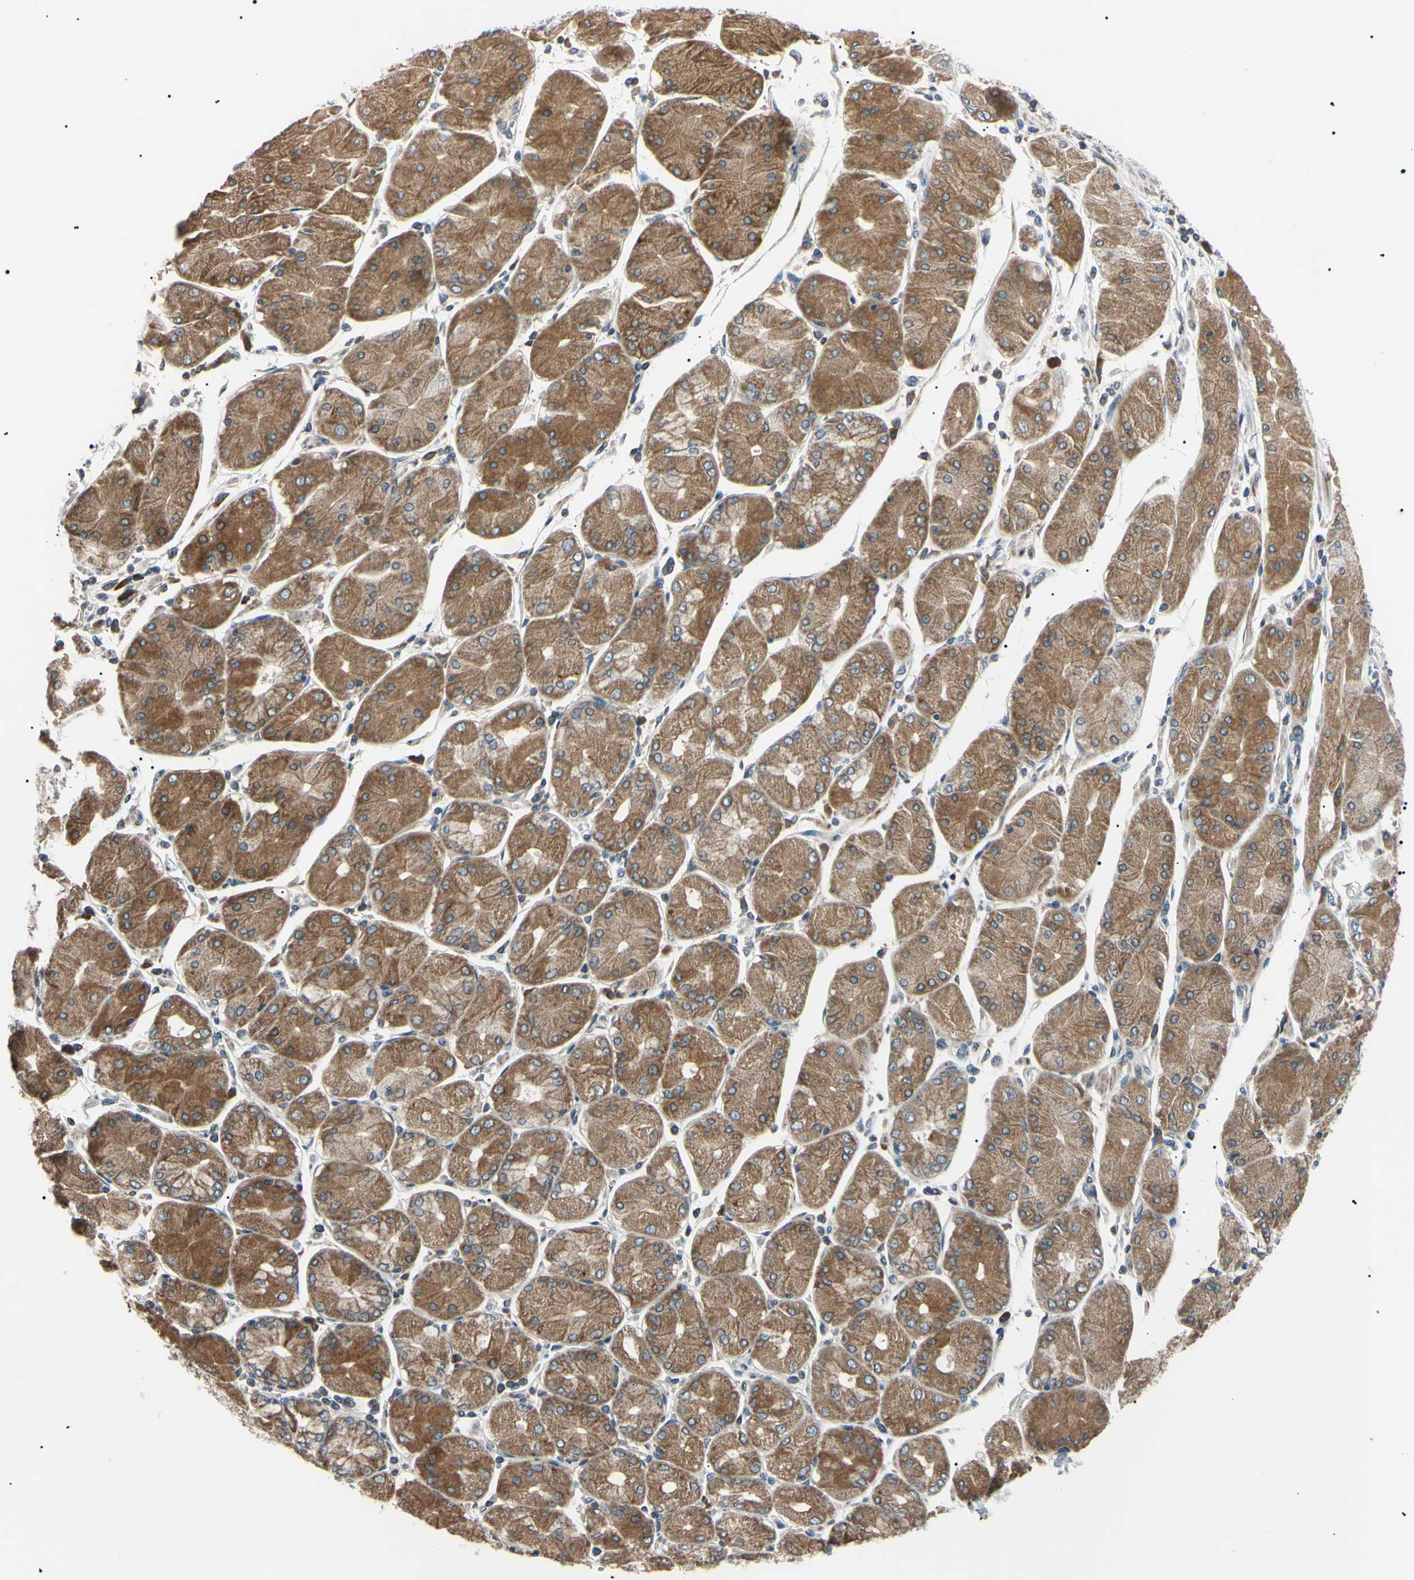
{"staining": {"intensity": "moderate", "quantity": ">75%", "location": "cytoplasmic/membranous"}, "tissue": "stomach cancer", "cell_type": "Tumor cells", "image_type": "cancer", "snomed": [{"axis": "morphology", "description": "Normal tissue, NOS"}, {"axis": "morphology", "description": "Adenocarcinoma, NOS"}, {"axis": "topography", "description": "Stomach, upper"}, {"axis": "topography", "description": "Stomach"}], "caption": "High-magnification brightfield microscopy of stomach adenocarcinoma stained with DAB (3,3'-diaminobenzidine) (brown) and counterstained with hematoxylin (blue). tumor cells exhibit moderate cytoplasmic/membranous positivity is identified in approximately>75% of cells.", "gene": "VAPA", "patient": {"sex": "male", "age": 59}}